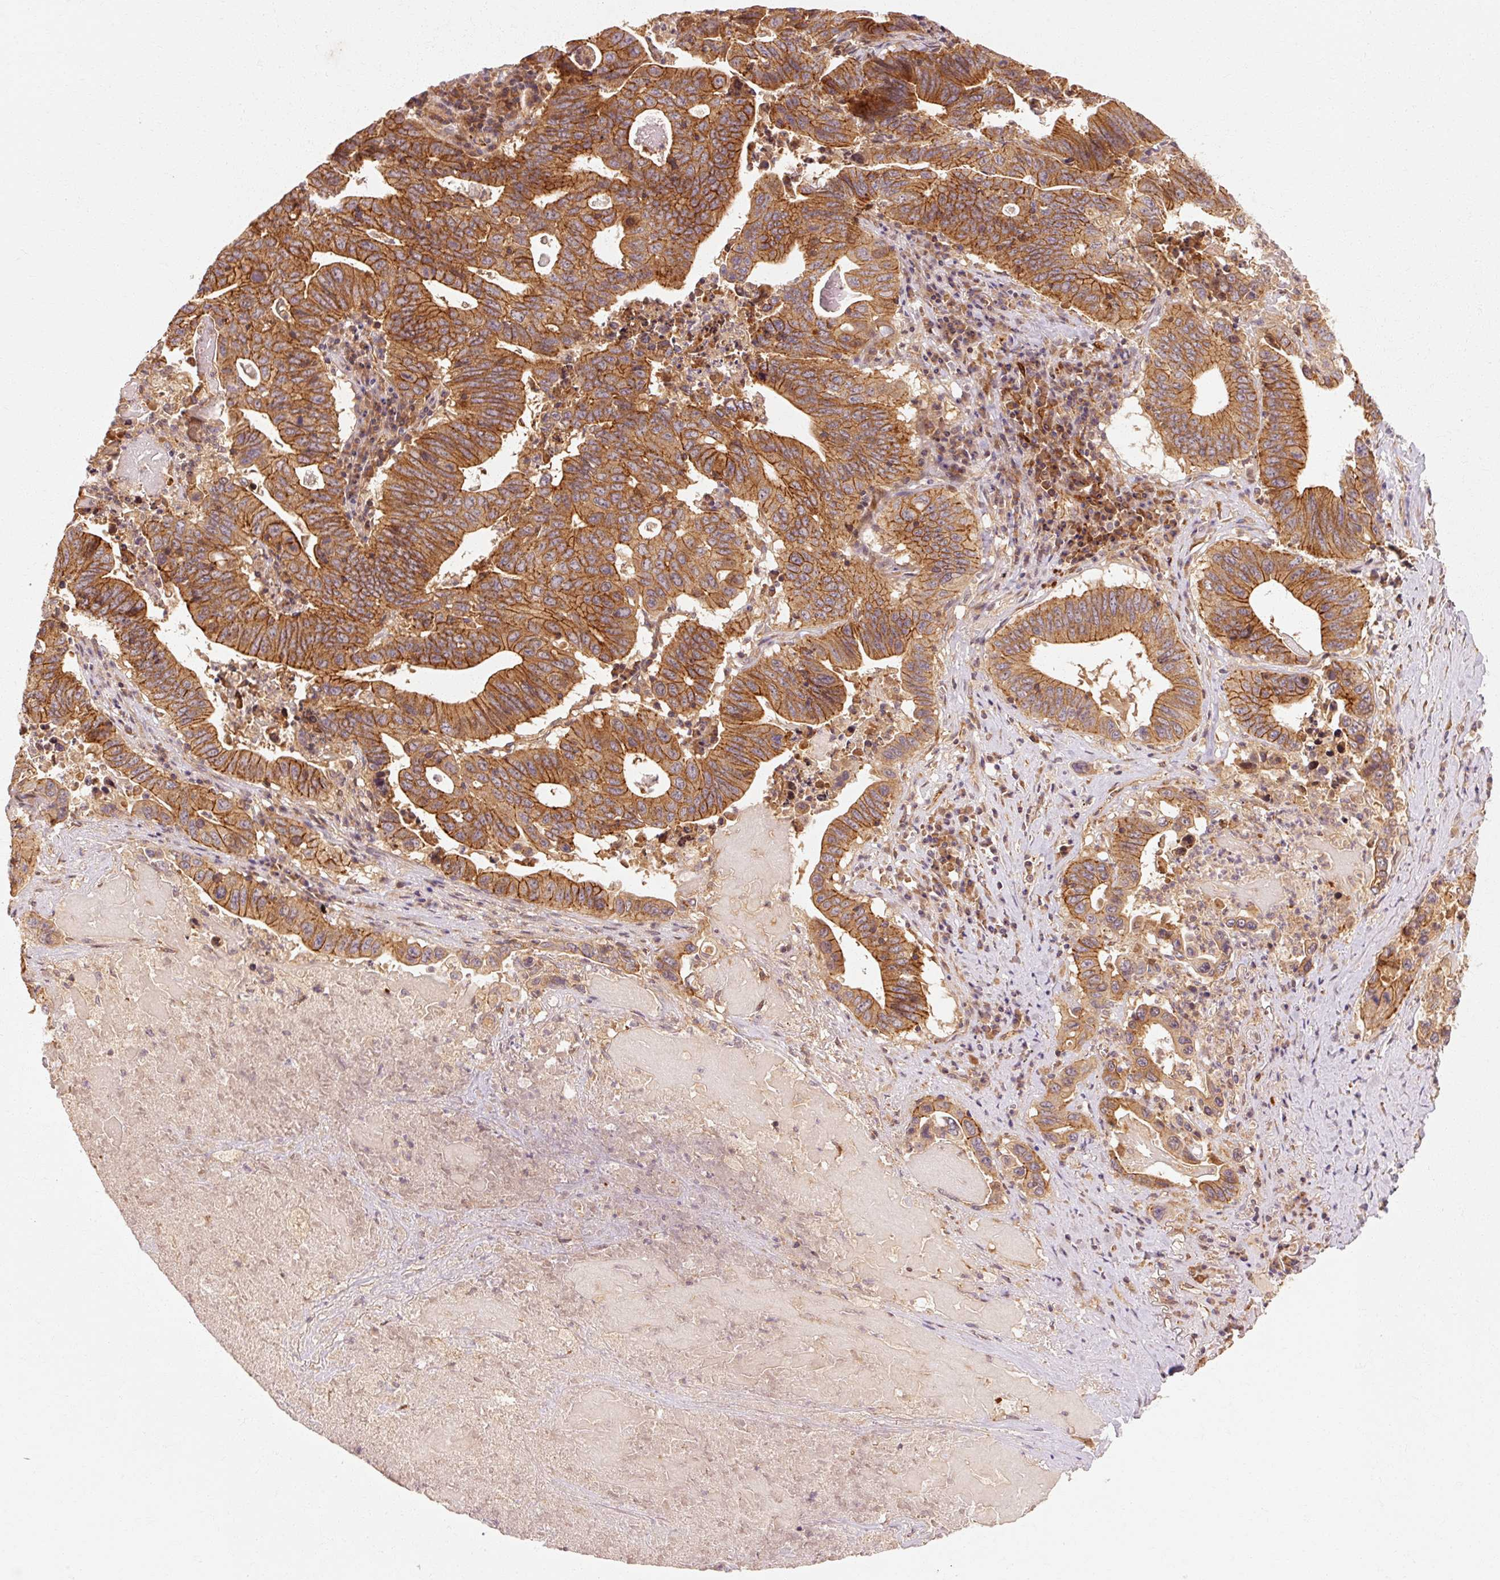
{"staining": {"intensity": "moderate", "quantity": ">75%", "location": "cytoplasmic/membranous"}, "tissue": "lung cancer", "cell_type": "Tumor cells", "image_type": "cancer", "snomed": [{"axis": "morphology", "description": "Adenocarcinoma, NOS"}, {"axis": "topography", "description": "Lung"}], "caption": "The micrograph demonstrates immunohistochemical staining of adenocarcinoma (lung). There is moderate cytoplasmic/membranous expression is appreciated in approximately >75% of tumor cells.", "gene": "CTNNA1", "patient": {"sex": "female", "age": 60}}